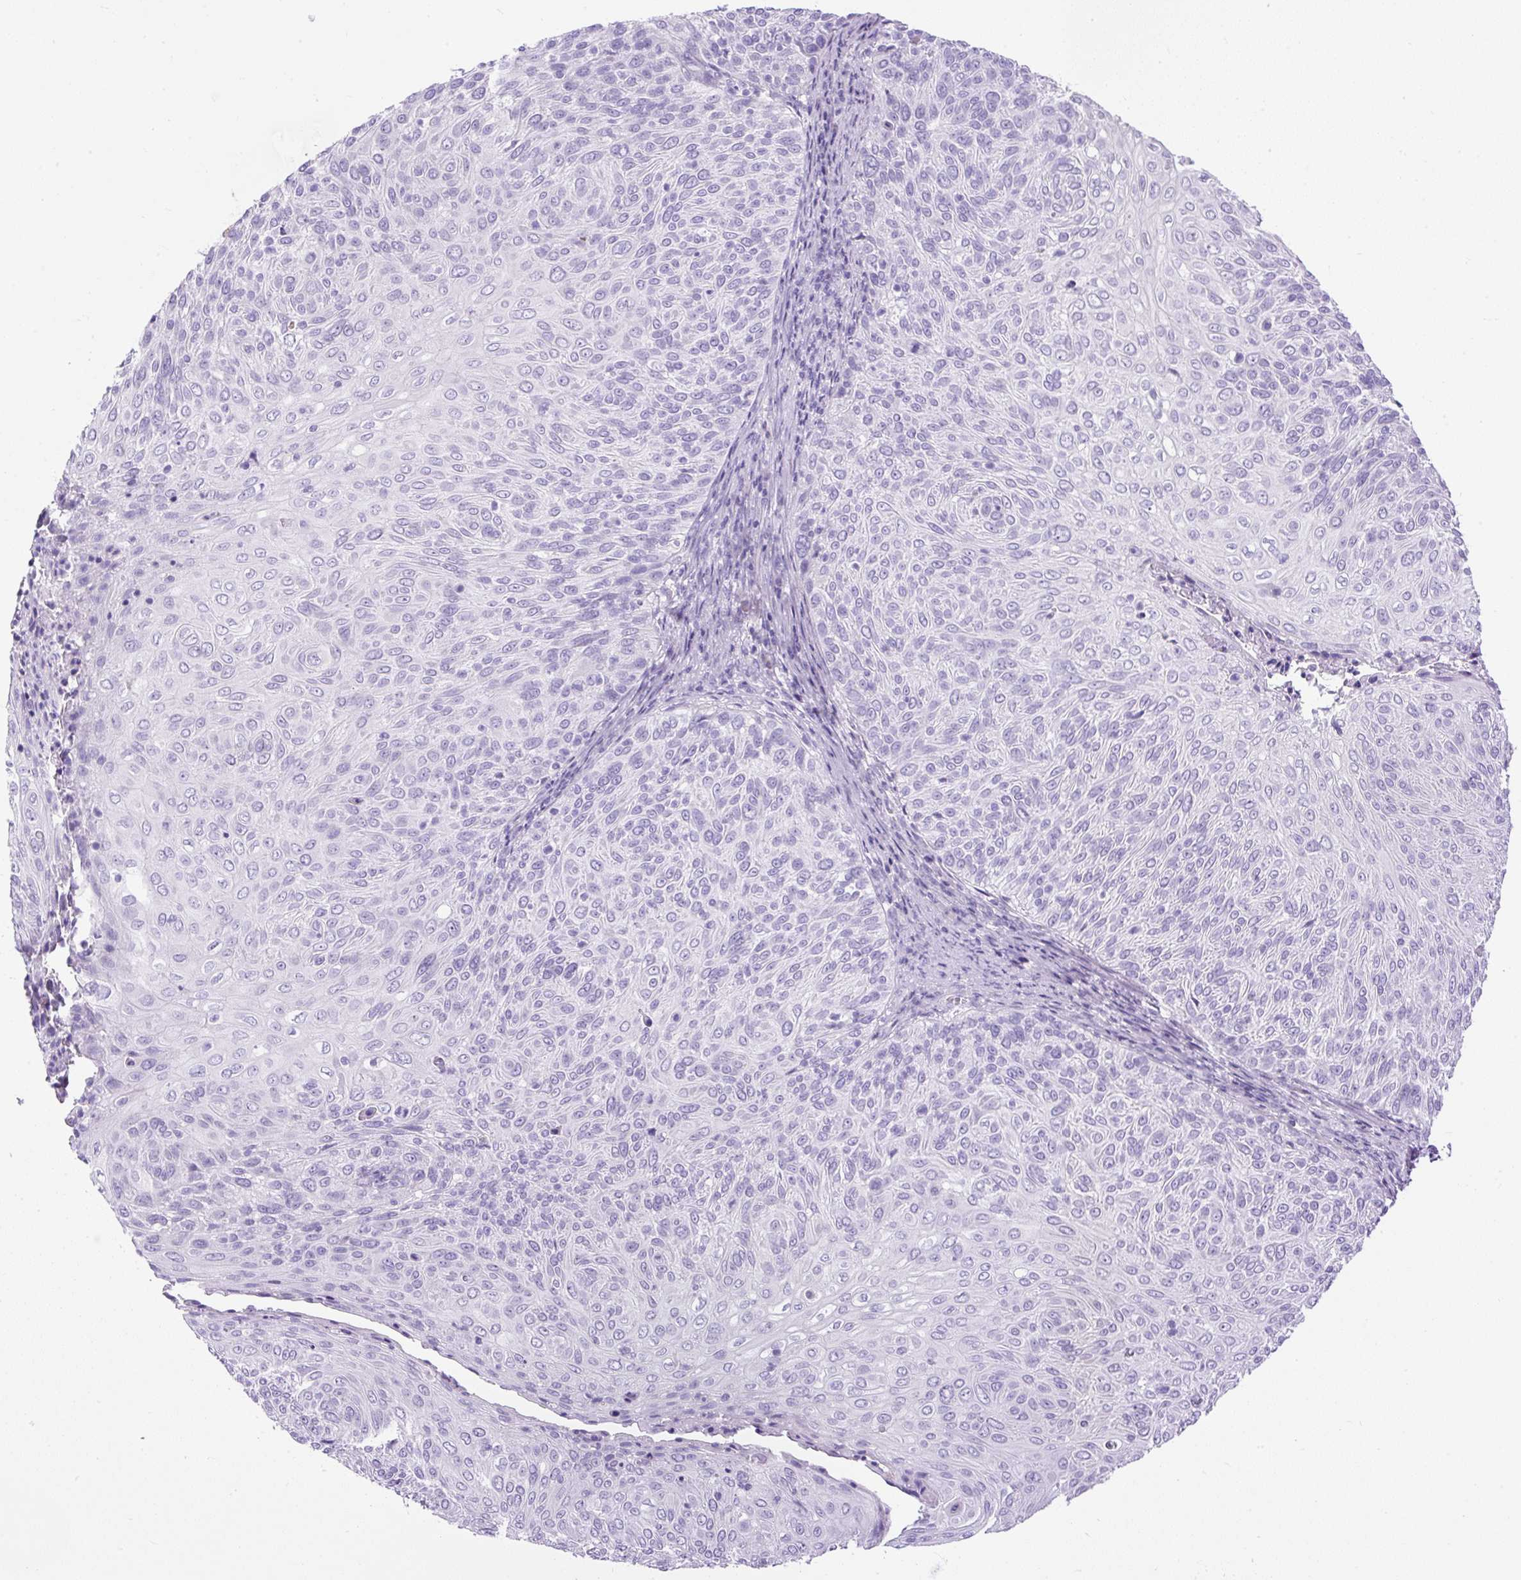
{"staining": {"intensity": "negative", "quantity": "none", "location": "none"}, "tissue": "cervical cancer", "cell_type": "Tumor cells", "image_type": "cancer", "snomed": [{"axis": "morphology", "description": "Squamous cell carcinoma, NOS"}, {"axis": "topography", "description": "Cervix"}], "caption": "Micrograph shows no significant protein expression in tumor cells of cervical cancer. (Brightfield microscopy of DAB (3,3'-diaminobenzidine) IHC at high magnification).", "gene": "UPP1", "patient": {"sex": "female", "age": 31}}